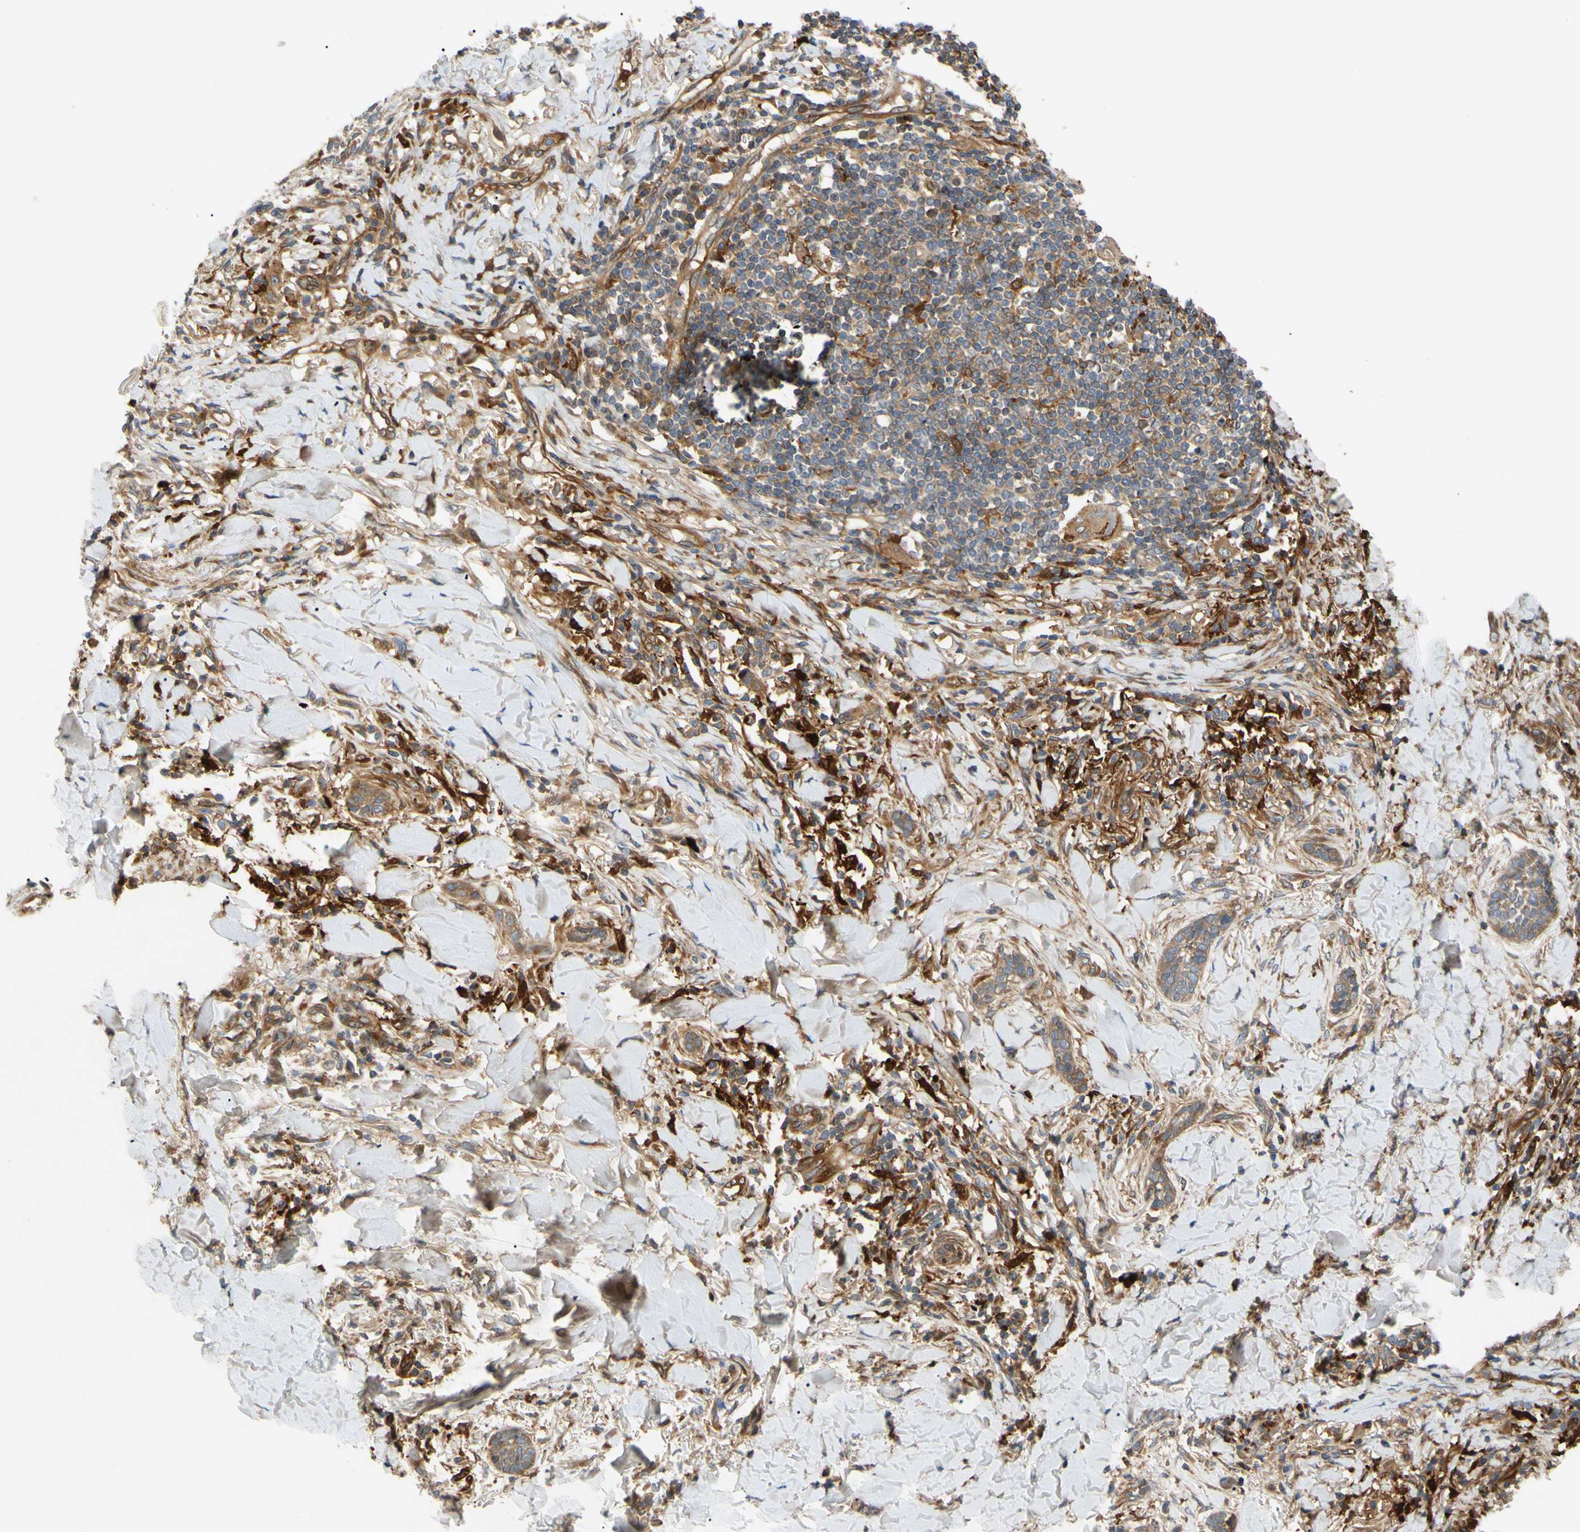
{"staining": {"intensity": "weak", "quantity": ">75%", "location": "cytoplasmic/membranous"}, "tissue": "skin cancer", "cell_type": "Tumor cells", "image_type": "cancer", "snomed": [{"axis": "morphology", "description": "Papilloma, NOS"}, {"axis": "morphology", "description": "Basal cell carcinoma"}, {"axis": "topography", "description": "Skin"}], "caption": "Immunohistochemistry photomicrograph of neoplastic tissue: human skin basal cell carcinoma stained using immunohistochemistry reveals low levels of weak protein expression localized specifically in the cytoplasmic/membranous of tumor cells, appearing as a cytoplasmic/membranous brown color.", "gene": "SPTLC1", "patient": {"sex": "male", "age": 87}}